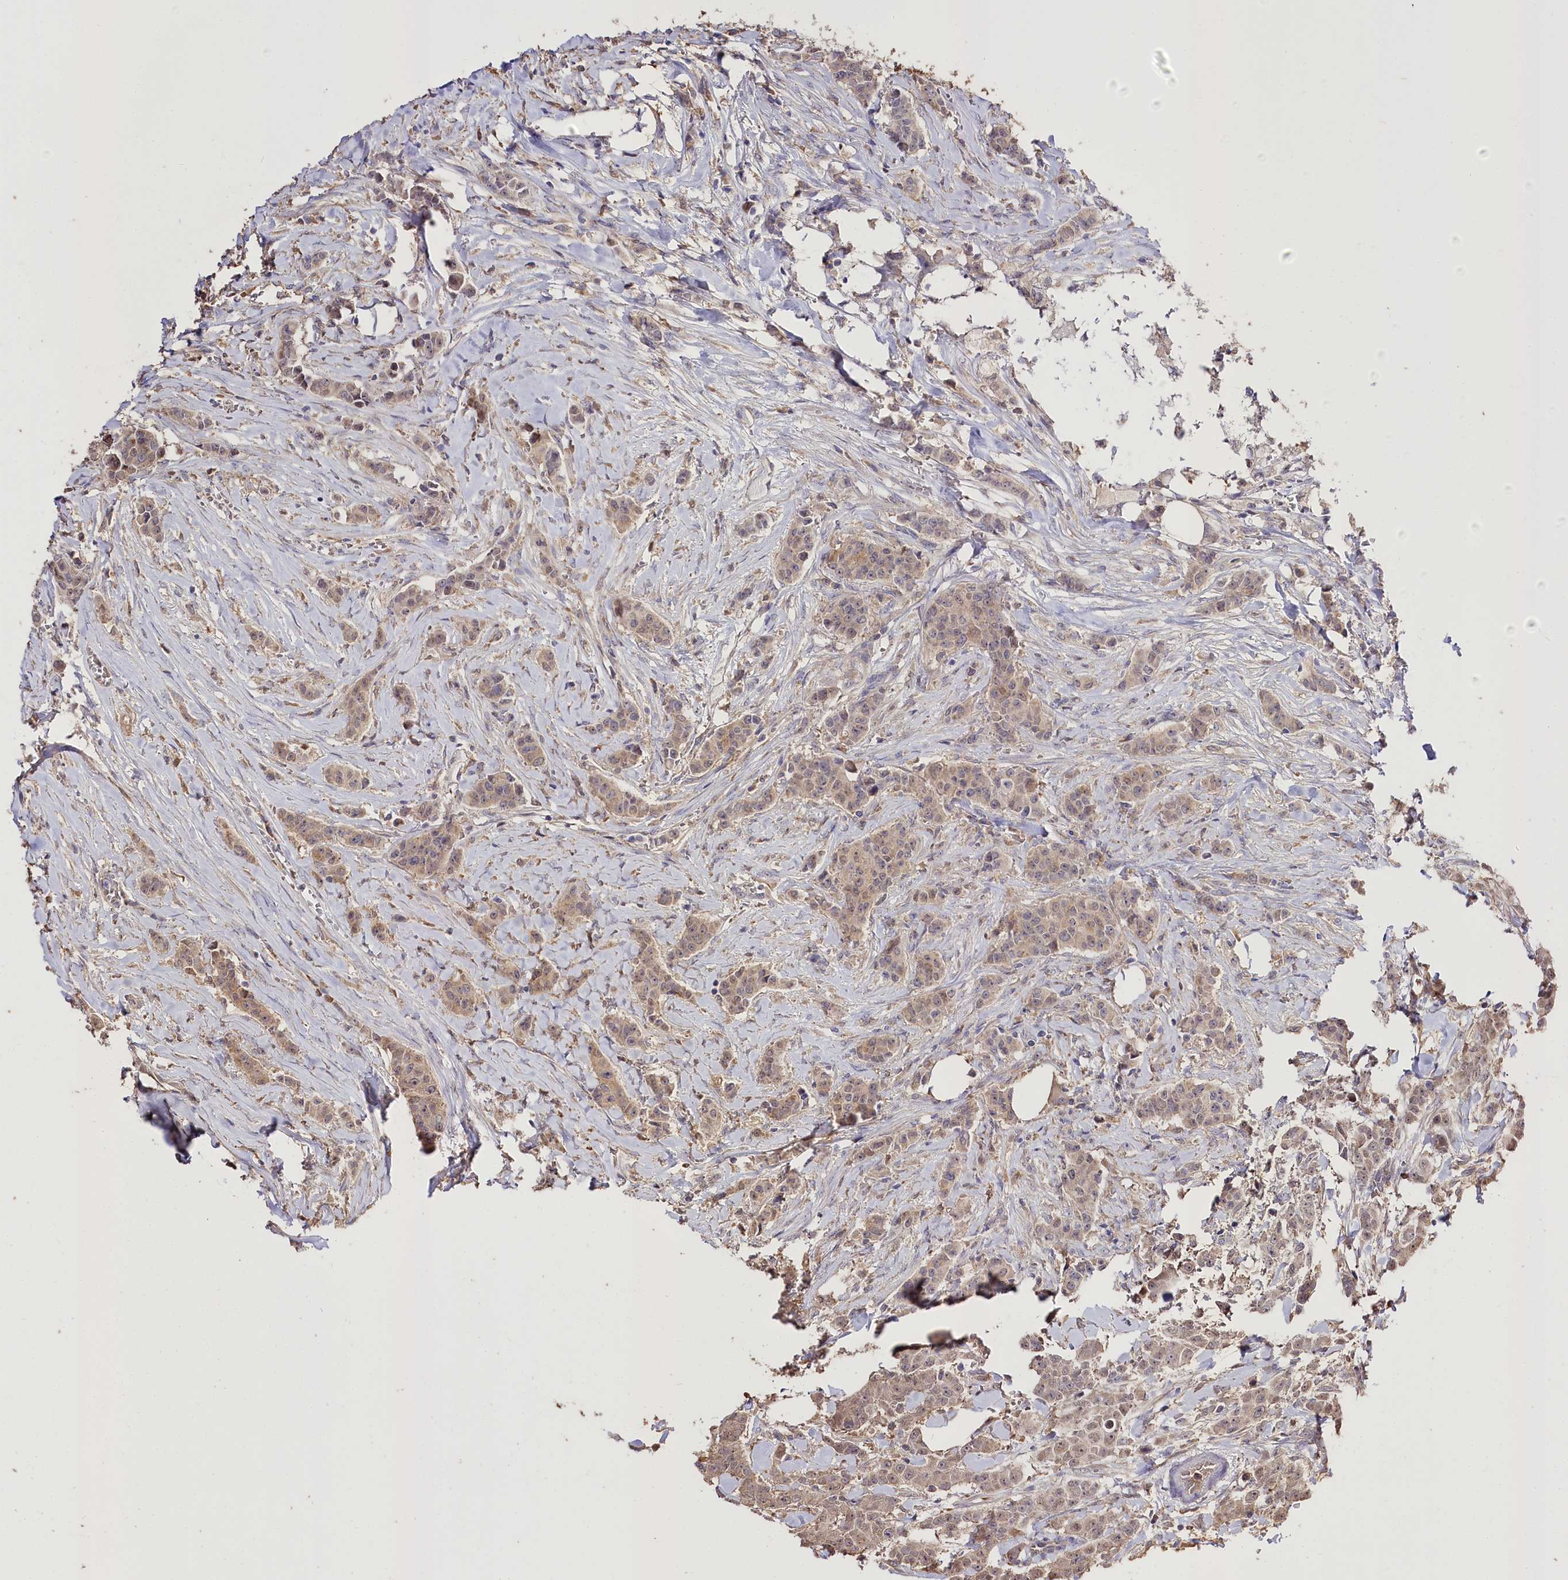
{"staining": {"intensity": "weak", "quantity": ">75%", "location": "cytoplasmic/membranous"}, "tissue": "breast cancer", "cell_type": "Tumor cells", "image_type": "cancer", "snomed": [{"axis": "morphology", "description": "Duct carcinoma"}, {"axis": "topography", "description": "Breast"}], "caption": "Immunohistochemical staining of breast intraductal carcinoma reveals weak cytoplasmic/membranous protein positivity in approximately >75% of tumor cells. (brown staining indicates protein expression, while blue staining denotes nuclei).", "gene": "R3HDM2", "patient": {"sex": "female", "age": 40}}